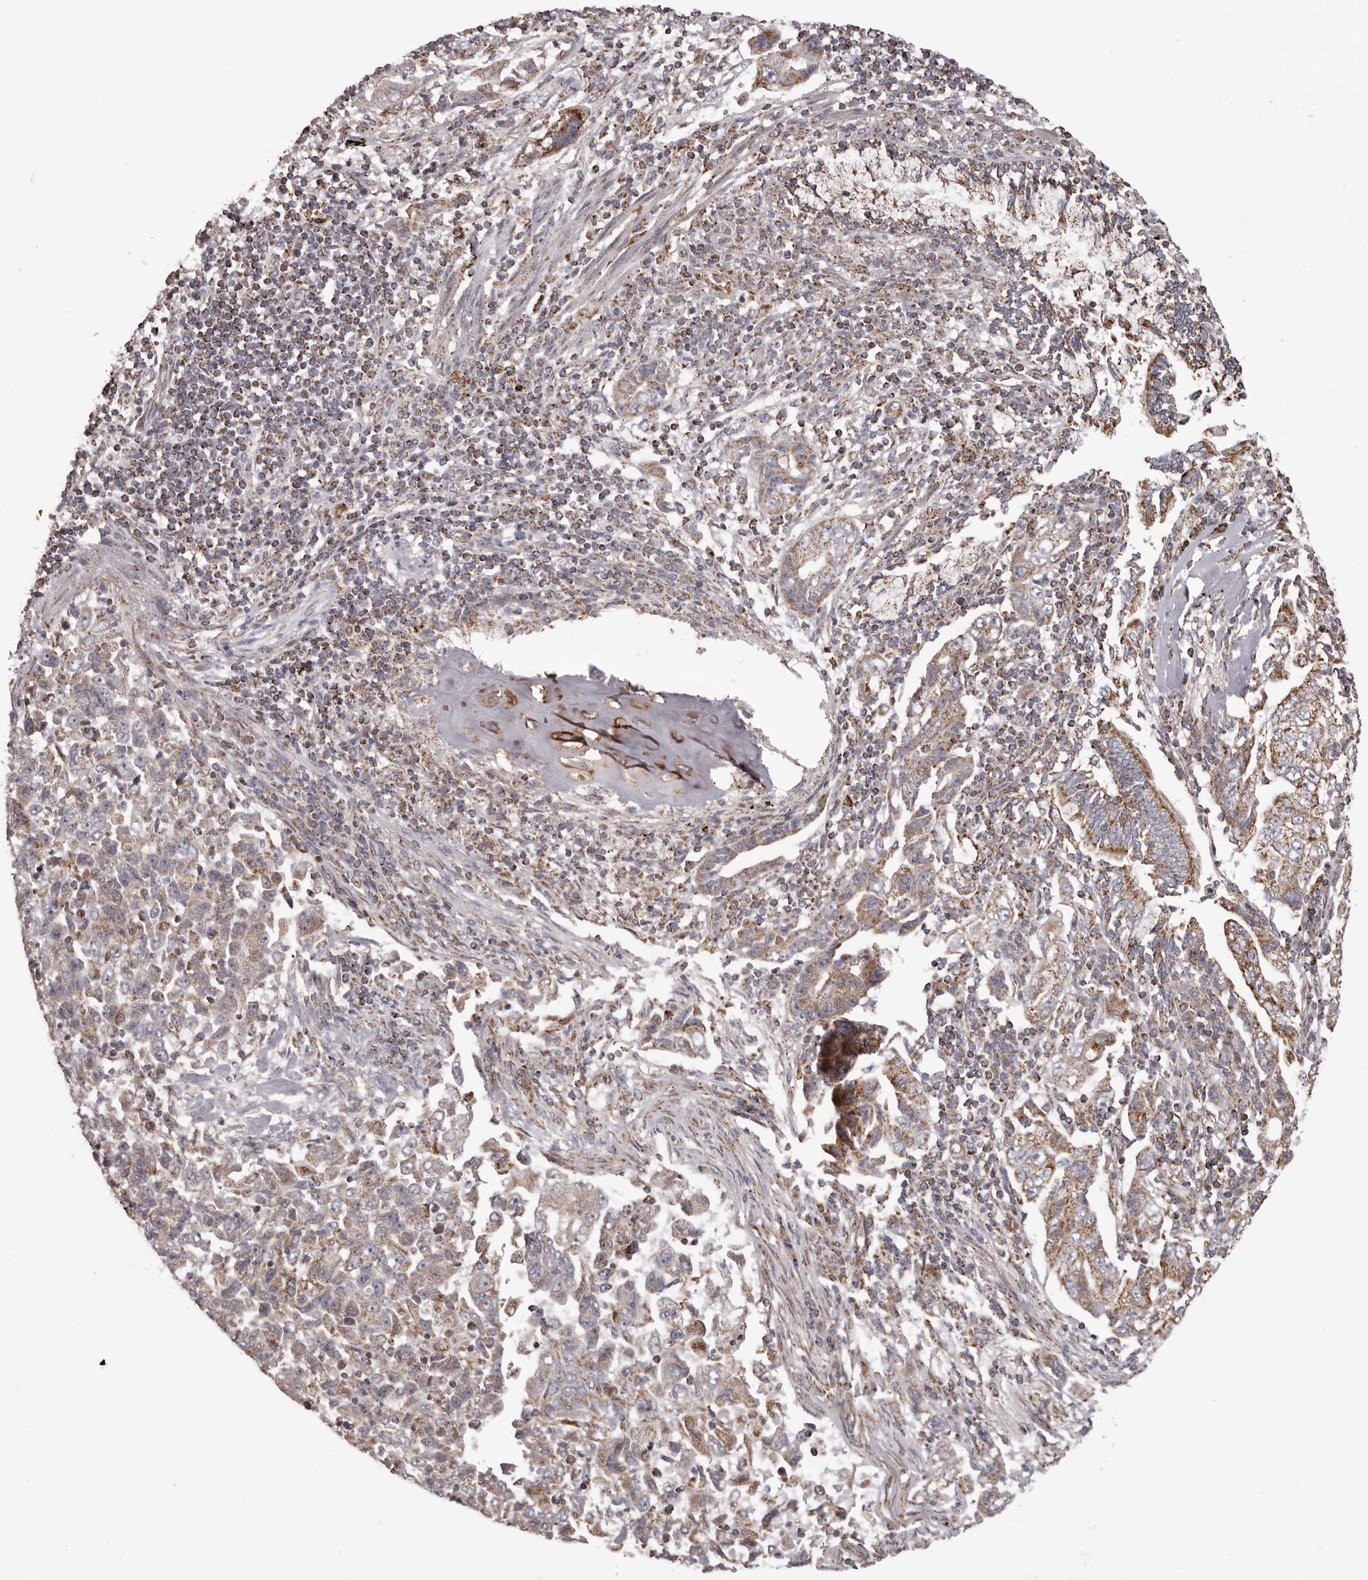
{"staining": {"intensity": "moderate", "quantity": ">75%", "location": "cytoplasmic/membranous"}, "tissue": "lung cancer", "cell_type": "Tumor cells", "image_type": "cancer", "snomed": [{"axis": "morphology", "description": "Adenocarcinoma, NOS"}, {"axis": "topography", "description": "Lung"}], "caption": "Adenocarcinoma (lung) stained with DAB IHC reveals medium levels of moderate cytoplasmic/membranous positivity in approximately >75% of tumor cells.", "gene": "CHRM2", "patient": {"sex": "female", "age": 51}}